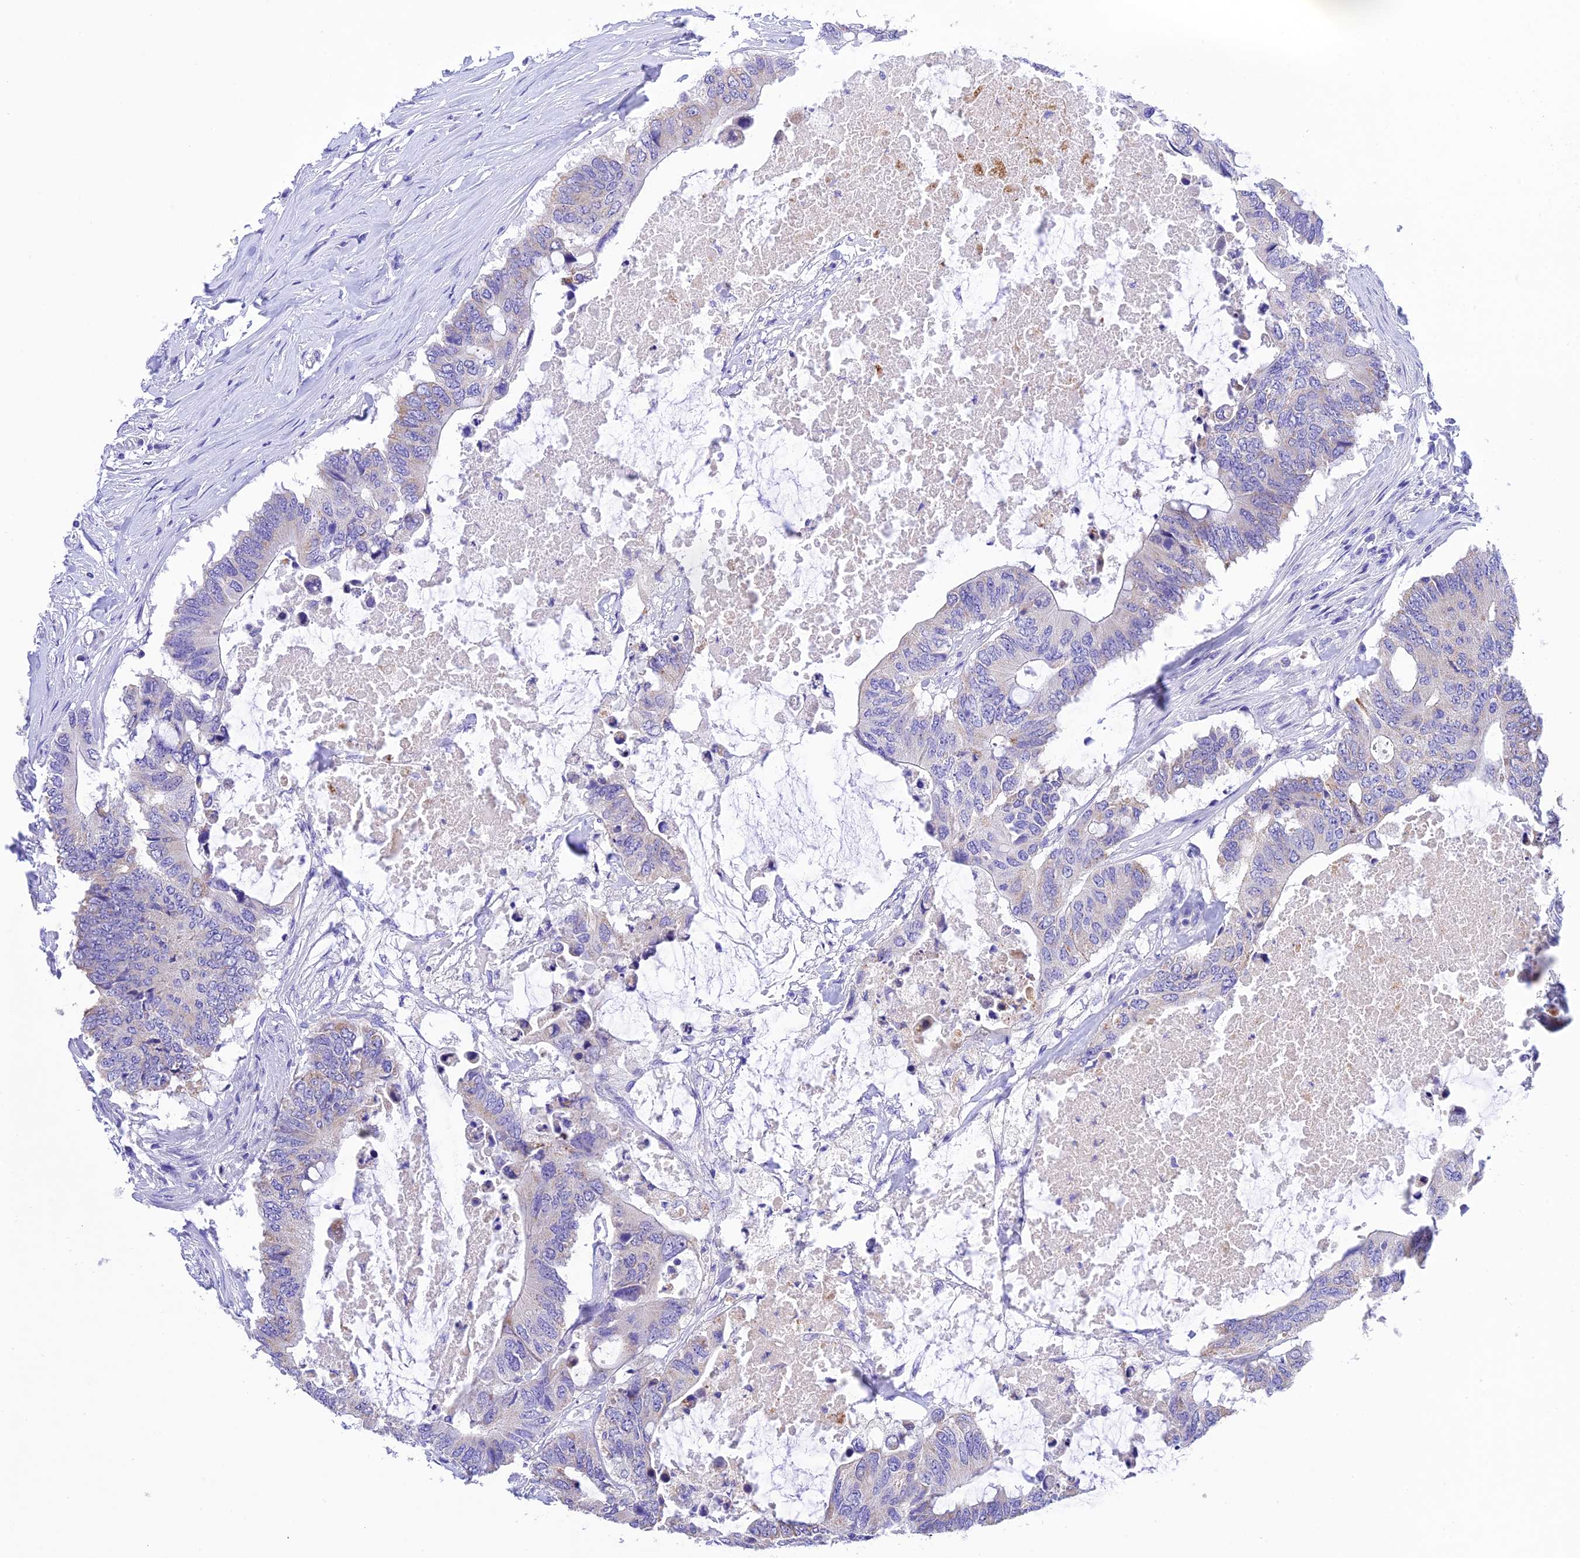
{"staining": {"intensity": "negative", "quantity": "none", "location": "none"}, "tissue": "colorectal cancer", "cell_type": "Tumor cells", "image_type": "cancer", "snomed": [{"axis": "morphology", "description": "Adenocarcinoma, NOS"}, {"axis": "topography", "description": "Colon"}], "caption": "High power microscopy image of an immunohistochemistry histopathology image of colorectal cancer, revealing no significant positivity in tumor cells. (Brightfield microscopy of DAB (3,3'-diaminobenzidine) immunohistochemistry (IHC) at high magnification).", "gene": "MS4A5", "patient": {"sex": "male", "age": 71}}